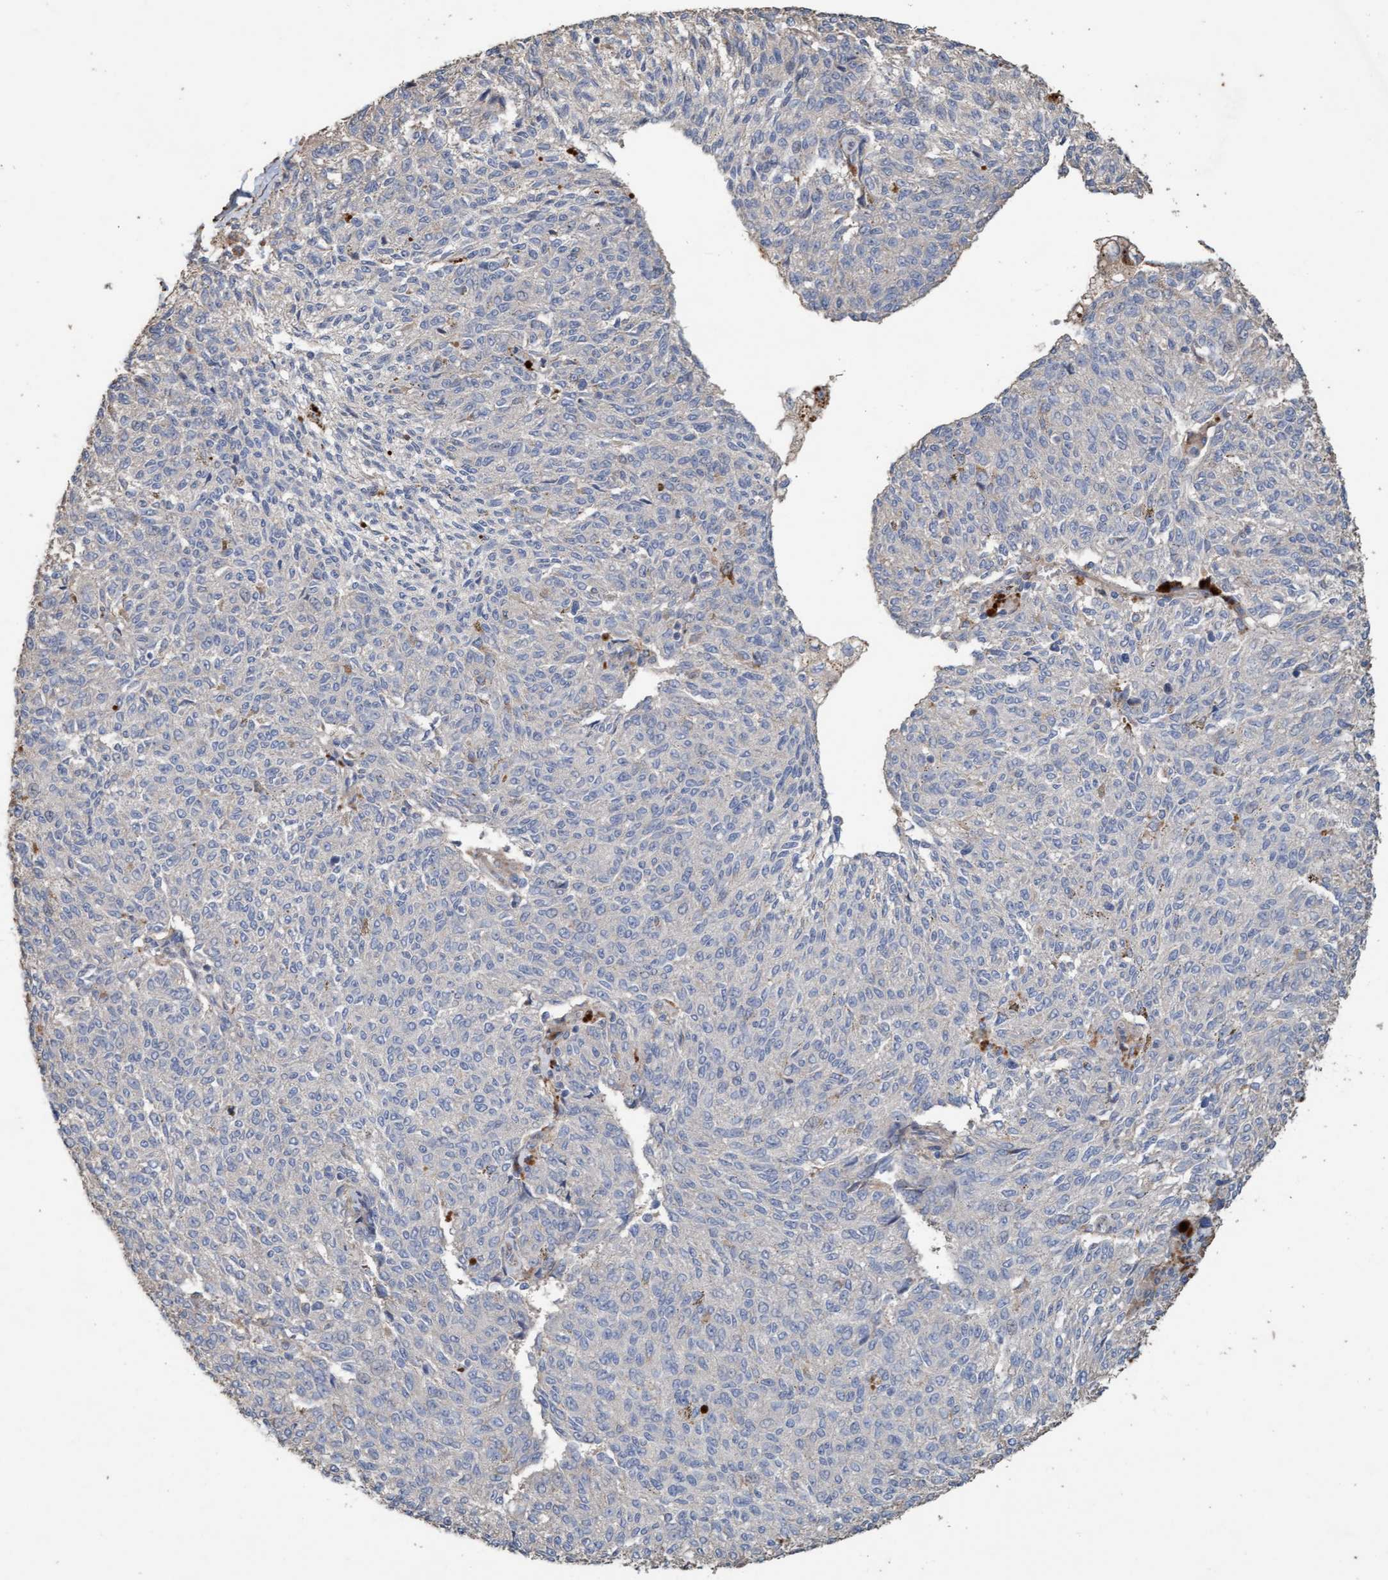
{"staining": {"intensity": "negative", "quantity": "none", "location": "none"}, "tissue": "melanoma", "cell_type": "Tumor cells", "image_type": "cancer", "snomed": [{"axis": "morphology", "description": "Malignant melanoma, NOS"}, {"axis": "topography", "description": "Skin"}], "caption": "An immunohistochemistry (IHC) micrograph of melanoma is shown. There is no staining in tumor cells of melanoma.", "gene": "LONRF1", "patient": {"sex": "female", "age": 72}}